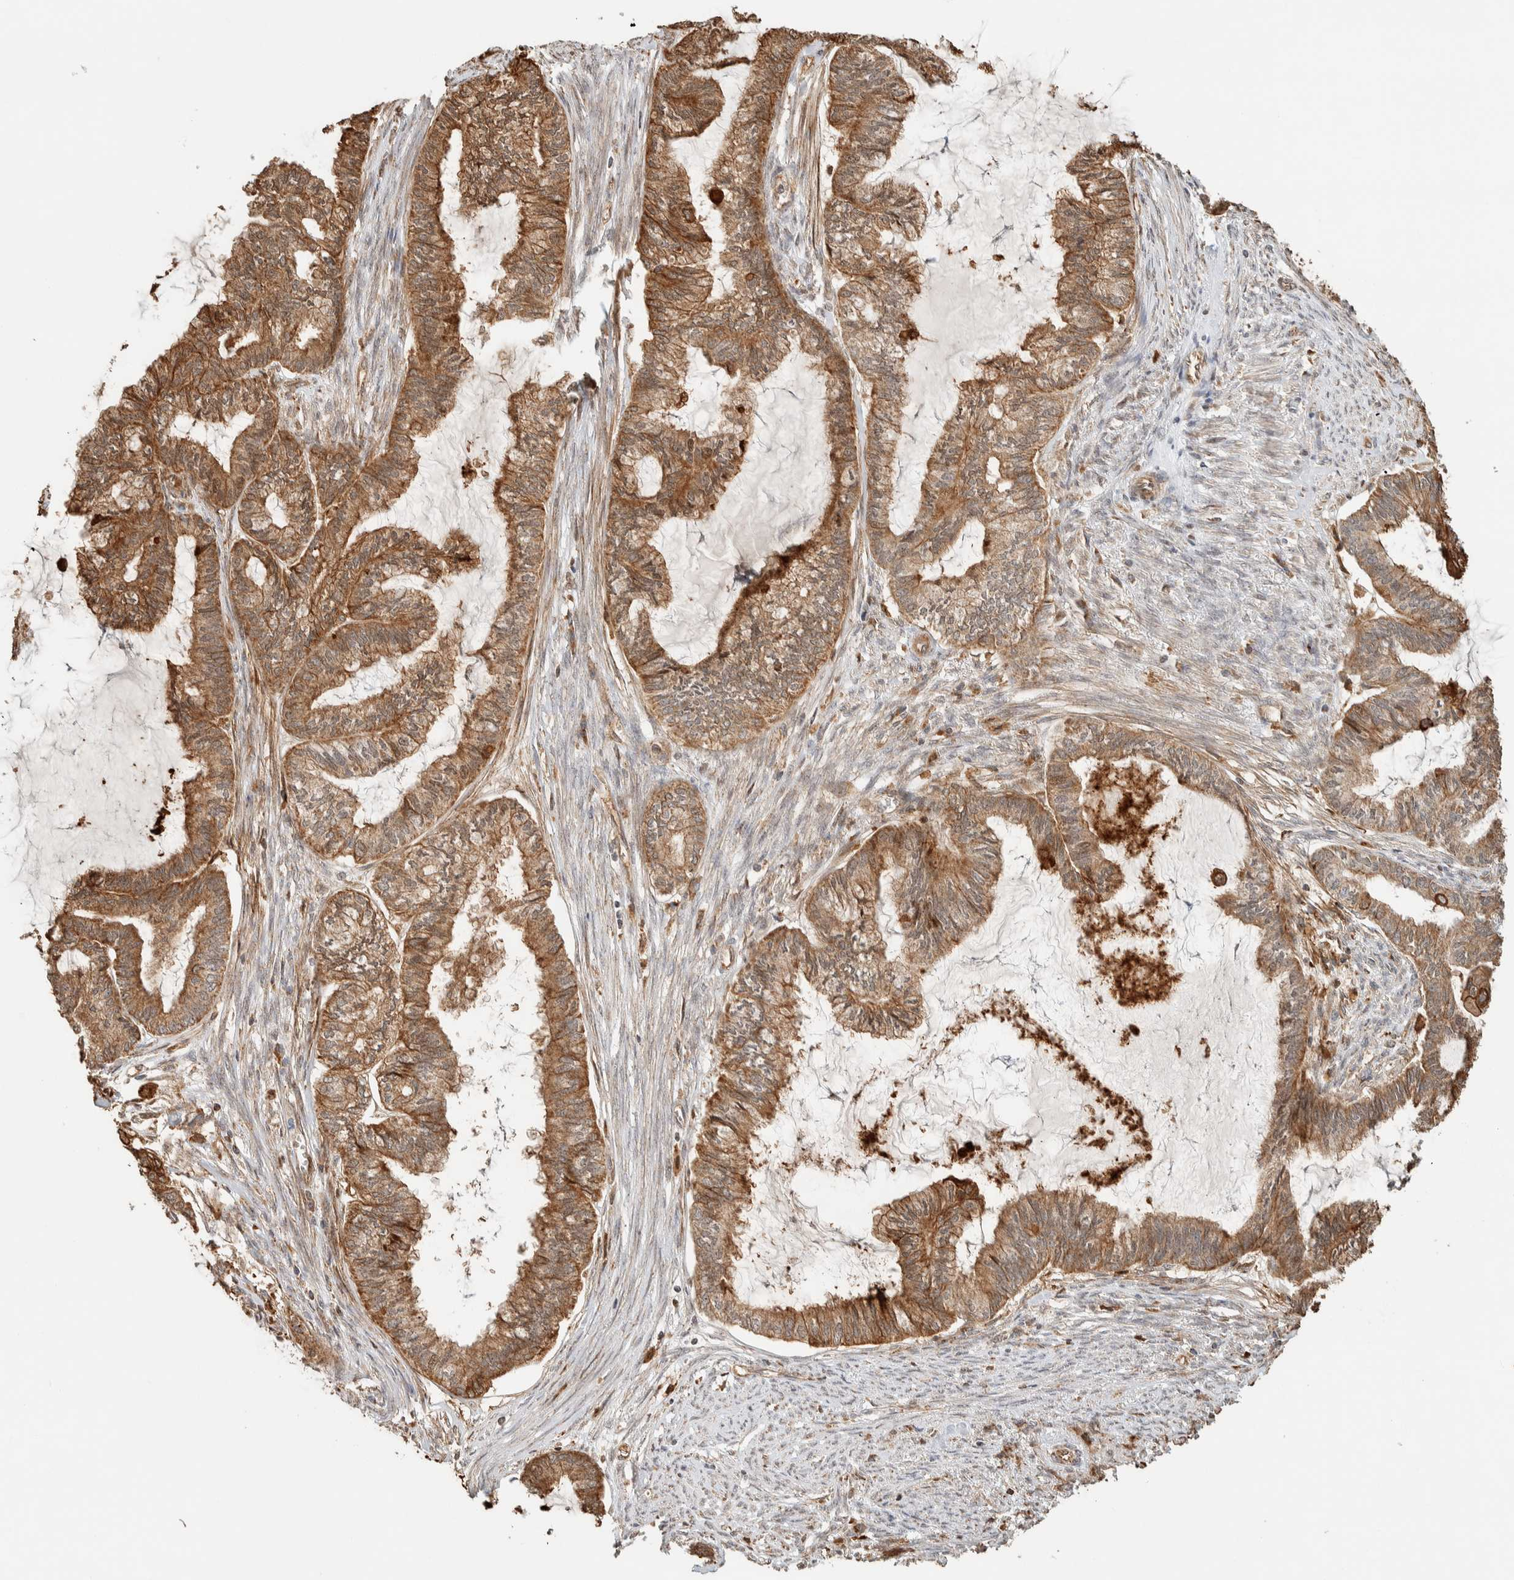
{"staining": {"intensity": "strong", "quantity": ">75%", "location": "cytoplasmic/membranous"}, "tissue": "endometrial cancer", "cell_type": "Tumor cells", "image_type": "cancer", "snomed": [{"axis": "morphology", "description": "Adenocarcinoma, NOS"}, {"axis": "topography", "description": "Endometrium"}], "caption": "Immunohistochemical staining of endometrial cancer (adenocarcinoma) exhibits high levels of strong cytoplasmic/membranous expression in approximately >75% of tumor cells.", "gene": "KIF9", "patient": {"sex": "female", "age": 86}}